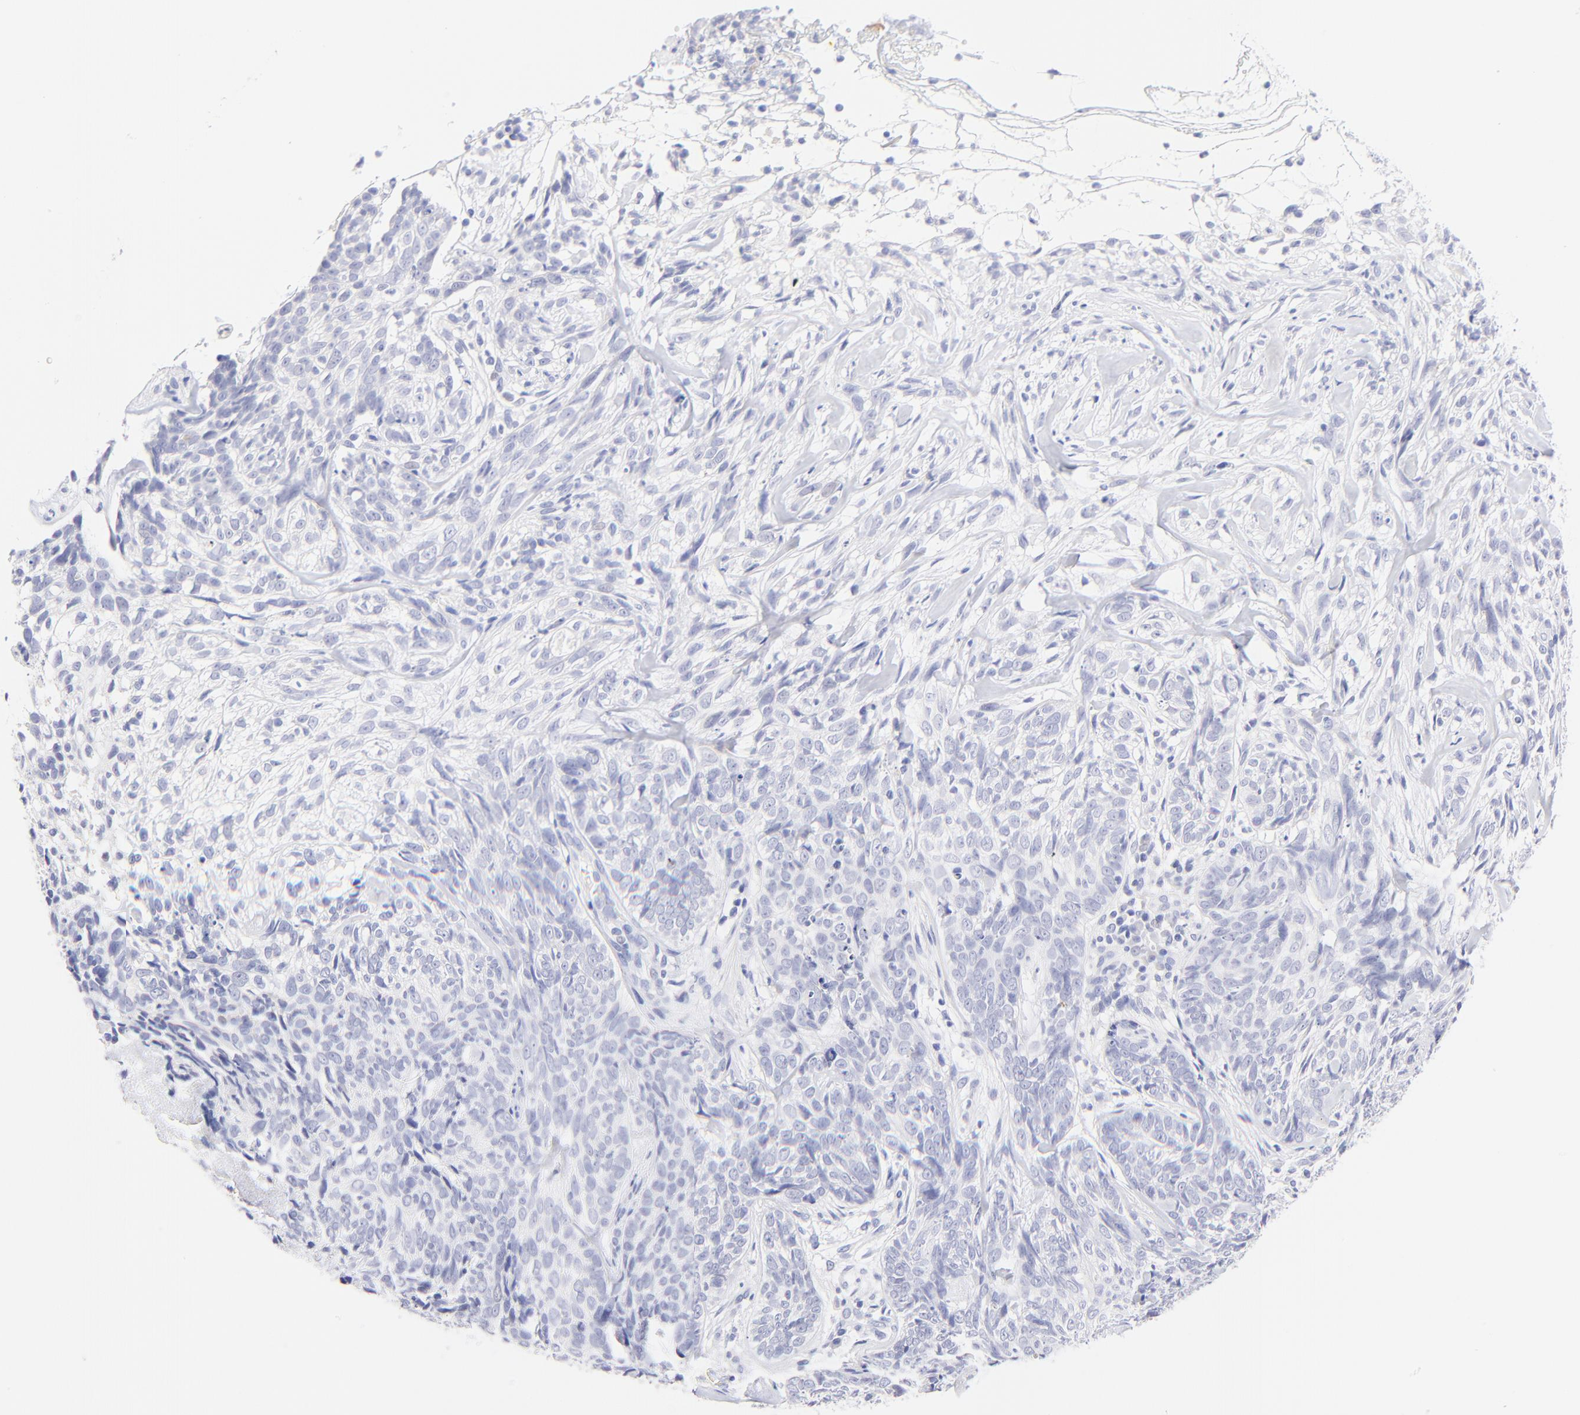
{"staining": {"intensity": "negative", "quantity": "none", "location": "none"}, "tissue": "skin cancer", "cell_type": "Tumor cells", "image_type": "cancer", "snomed": [{"axis": "morphology", "description": "Basal cell carcinoma"}, {"axis": "topography", "description": "Skin"}], "caption": "Immunohistochemistry (IHC) photomicrograph of neoplastic tissue: human basal cell carcinoma (skin) stained with DAB exhibits no significant protein staining in tumor cells. (Immunohistochemistry (IHC), brightfield microscopy, high magnification).", "gene": "RAB3A", "patient": {"sex": "male", "age": 72}}